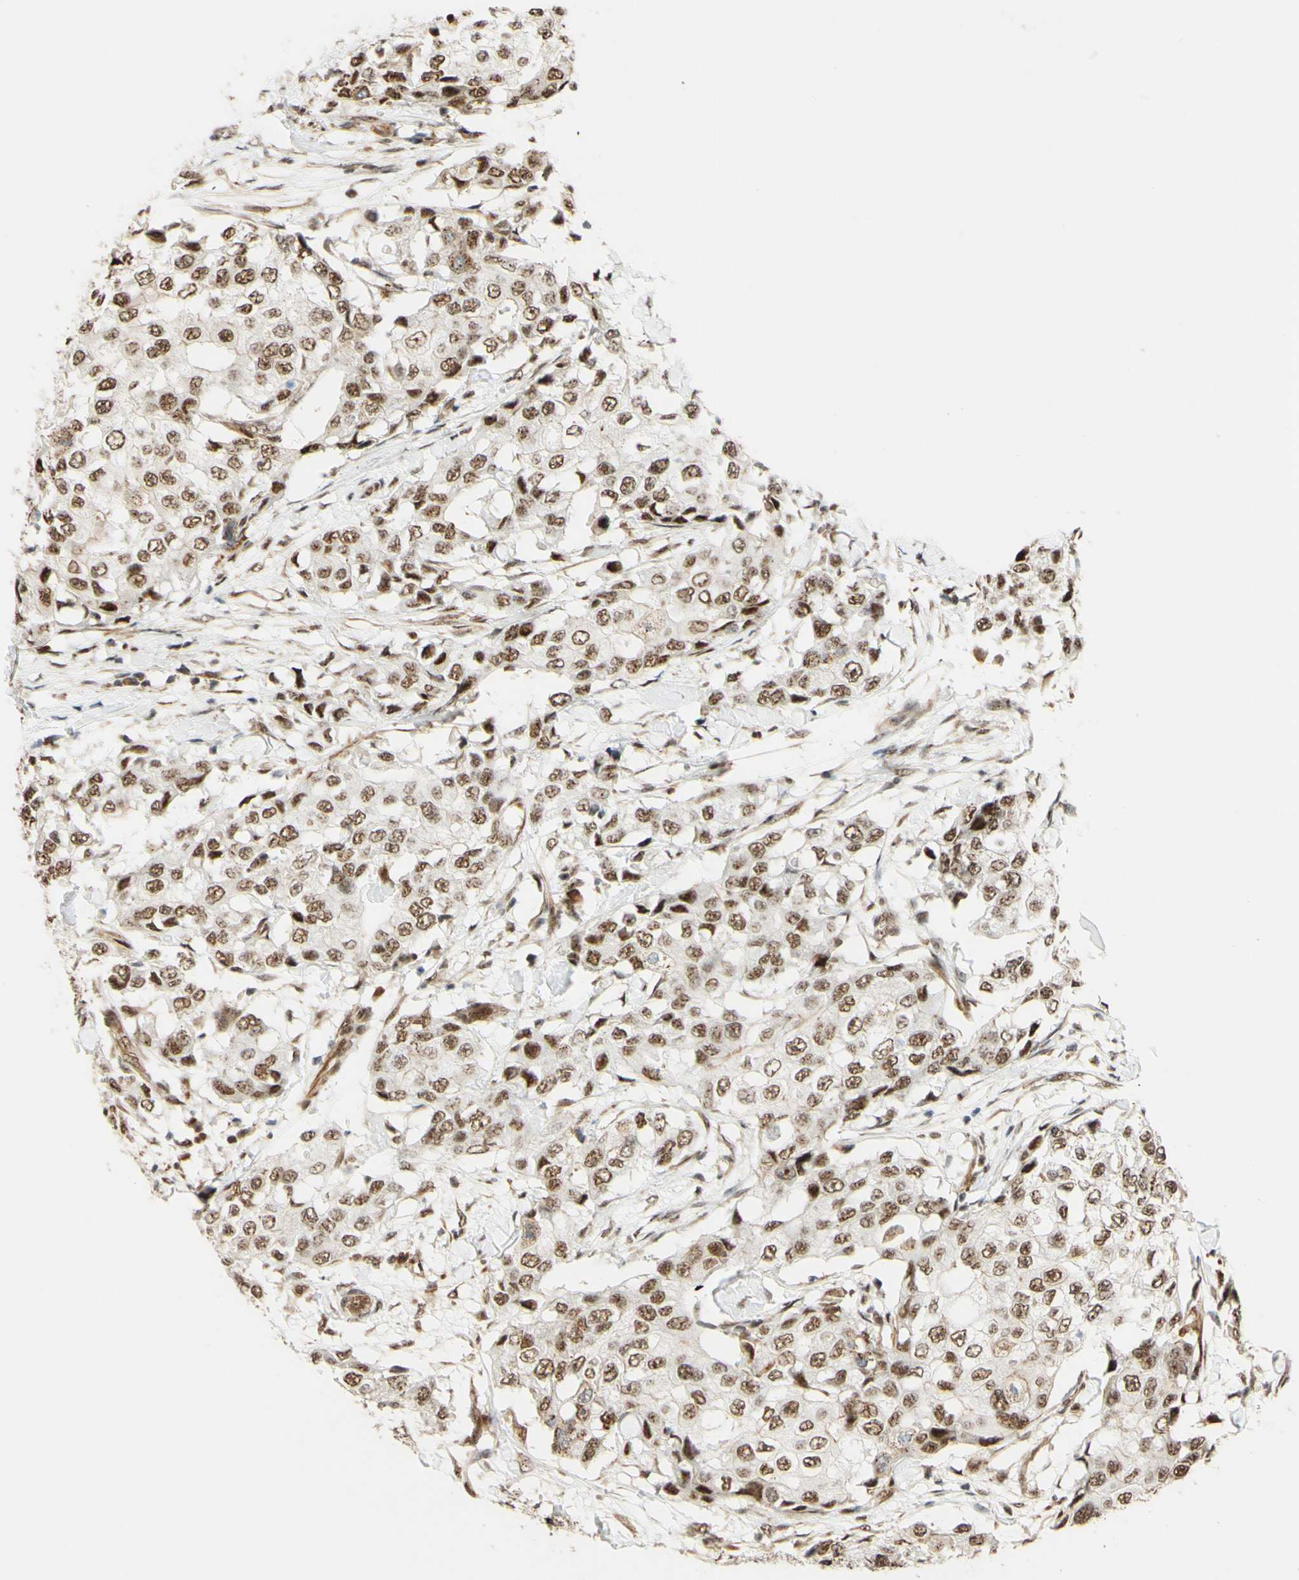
{"staining": {"intensity": "moderate", "quantity": ">75%", "location": "nuclear"}, "tissue": "breast cancer", "cell_type": "Tumor cells", "image_type": "cancer", "snomed": [{"axis": "morphology", "description": "Duct carcinoma"}, {"axis": "topography", "description": "Breast"}], "caption": "High-magnification brightfield microscopy of breast cancer stained with DAB (brown) and counterstained with hematoxylin (blue). tumor cells exhibit moderate nuclear positivity is seen in about>75% of cells. Nuclei are stained in blue.", "gene": "SAP18", "patient": {"sex": "female", "age": 27}}